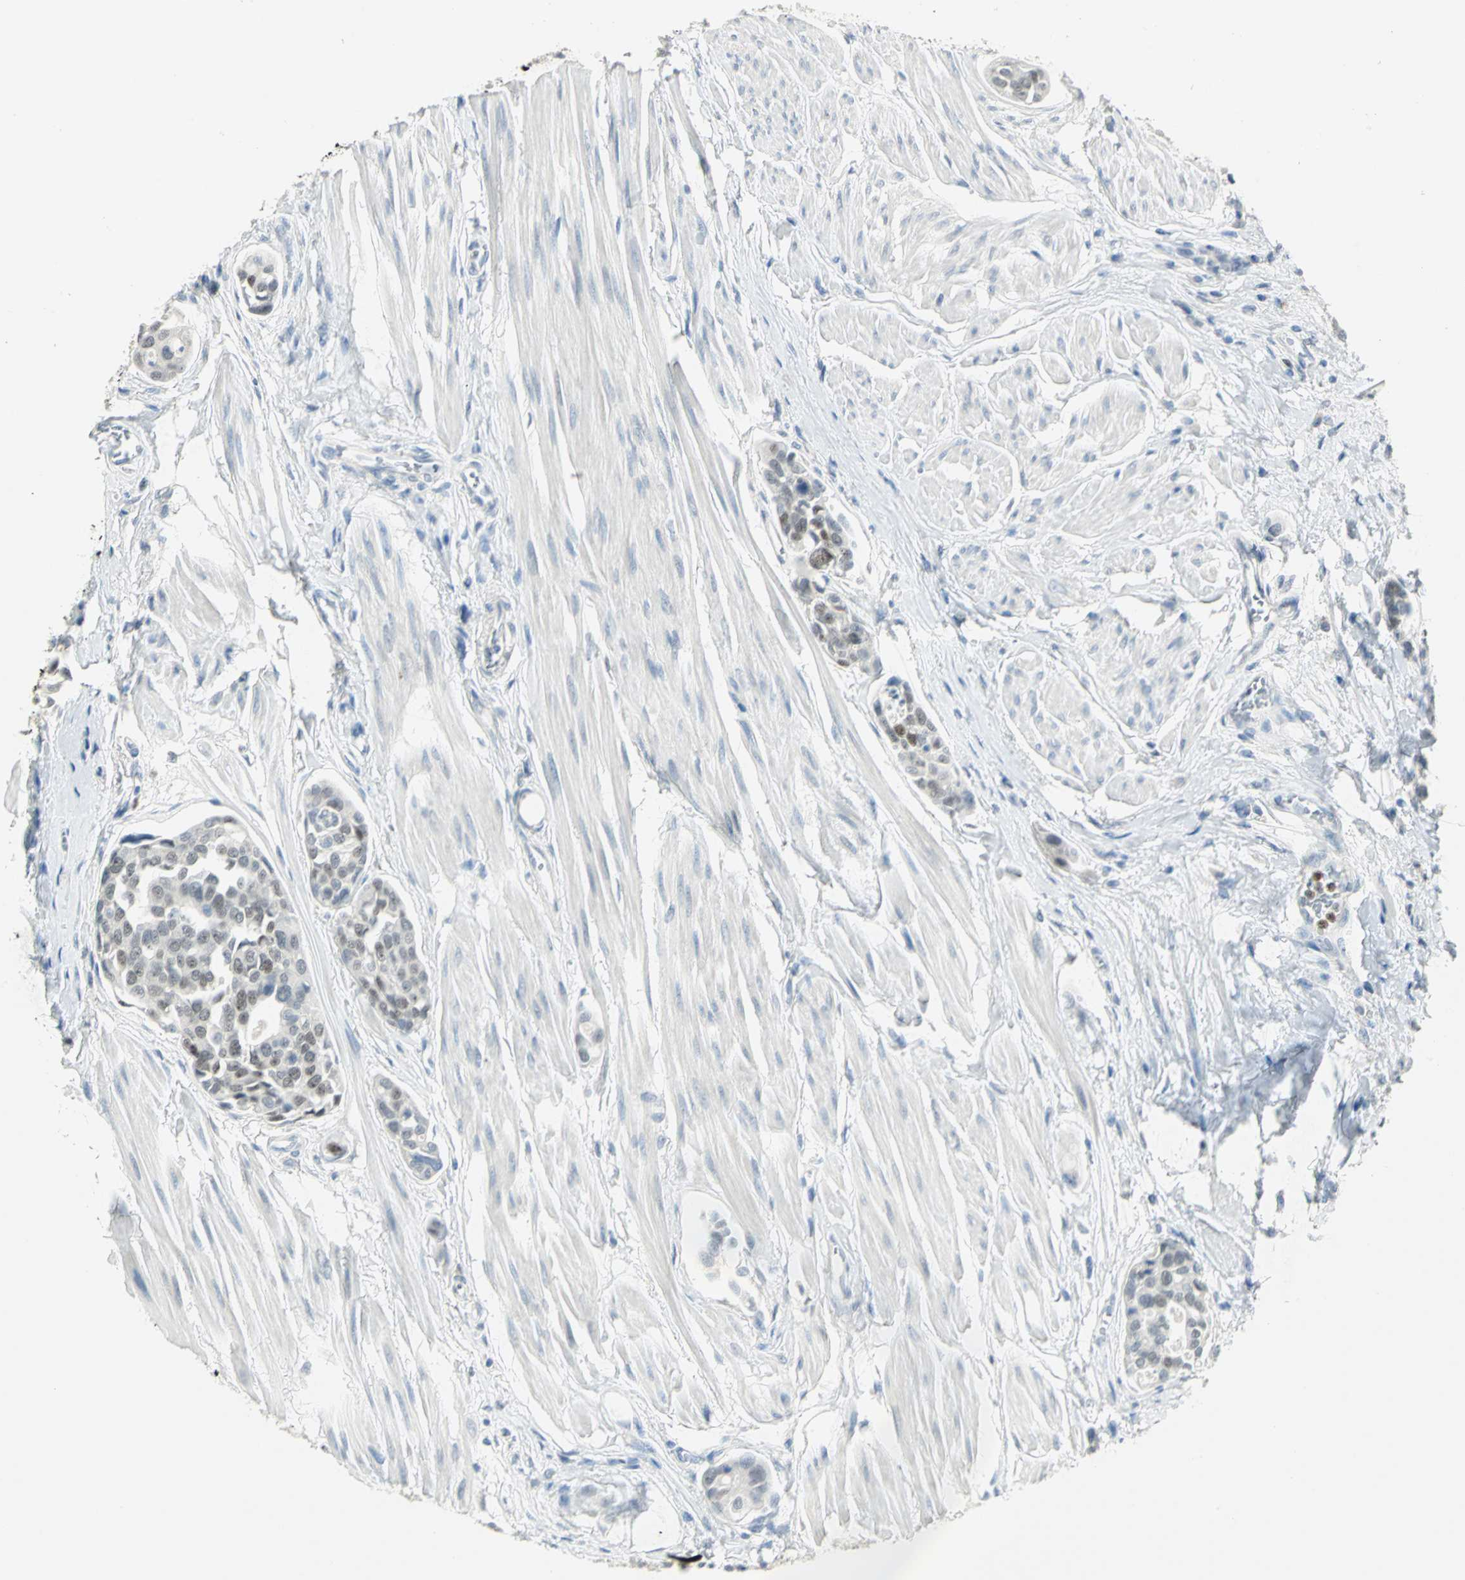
{"staining": {"intensity": "negative", "quantity": "none", "location": "none"}, "tissue": "urothelial cancer", "cell_type": "Tumor cells", "image_type": "cancer", "snomed": [{"axis": "morphology", "description": "Urothelial carcinoma, High grade"}, {"axis": "topography", "description": "Urinary bladder"}], "caption": "Photomicrograph shows no significant protein staining in tumor cells of urothelial carcinoma (high-grade).", "gene": "BCL6", "patient": {"sex": "male", "age": 78}}